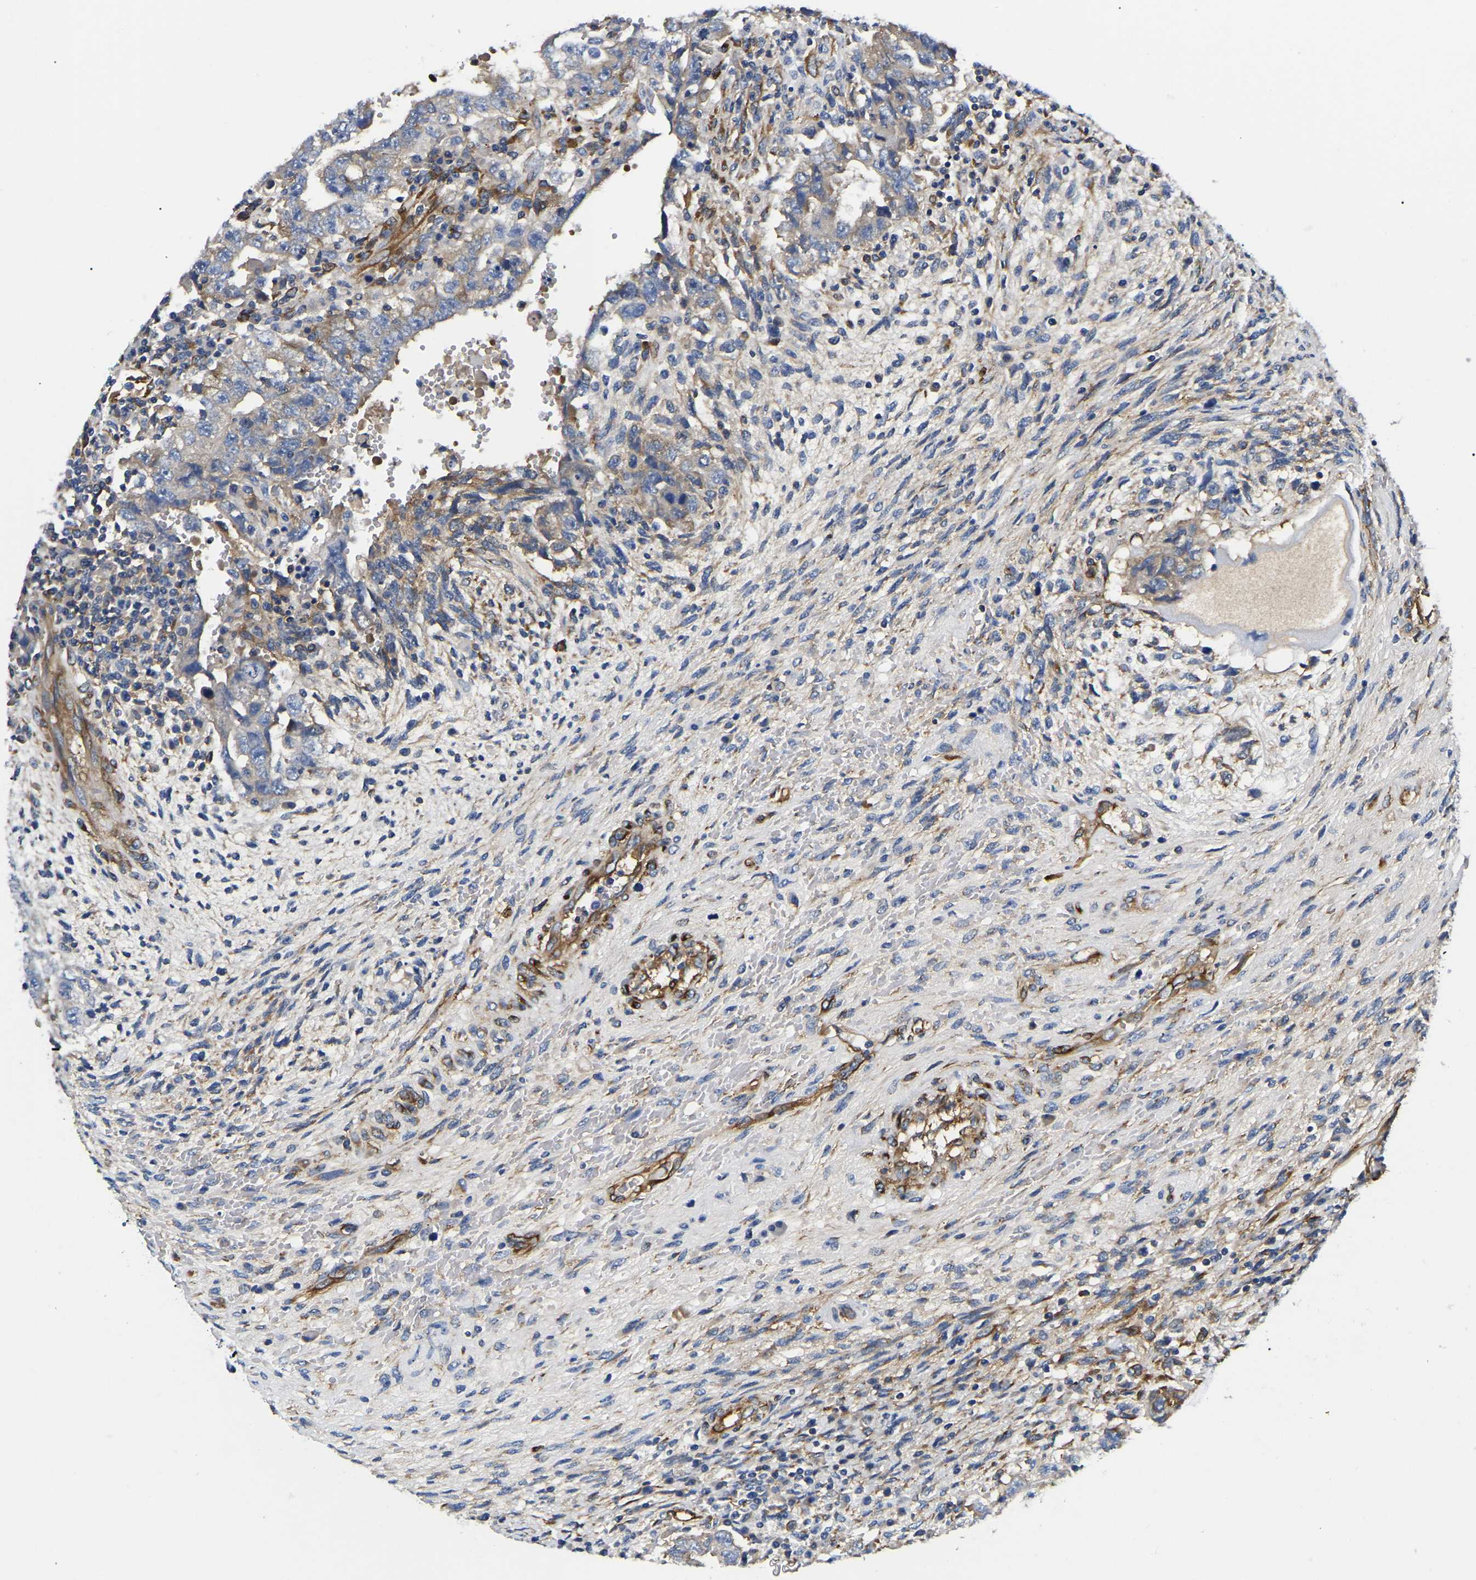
{"staining": {"intensity": "negative", "quantity": "none", "location": "none"}, "tissue": "testis cancer", "cell_type": "Tumor cells", "image_type": "cancer", "snomed": [{"axis": "morphology", "description": "Carcinoma, Embryonal, NOS"}, {"axis": "topography", "description": "Testis"}], "caption": "Tumor cells are negative for protein expression in human testis cancer.", "gene": "DUSP8", "patient": {"sex": "male", "age": 26}}